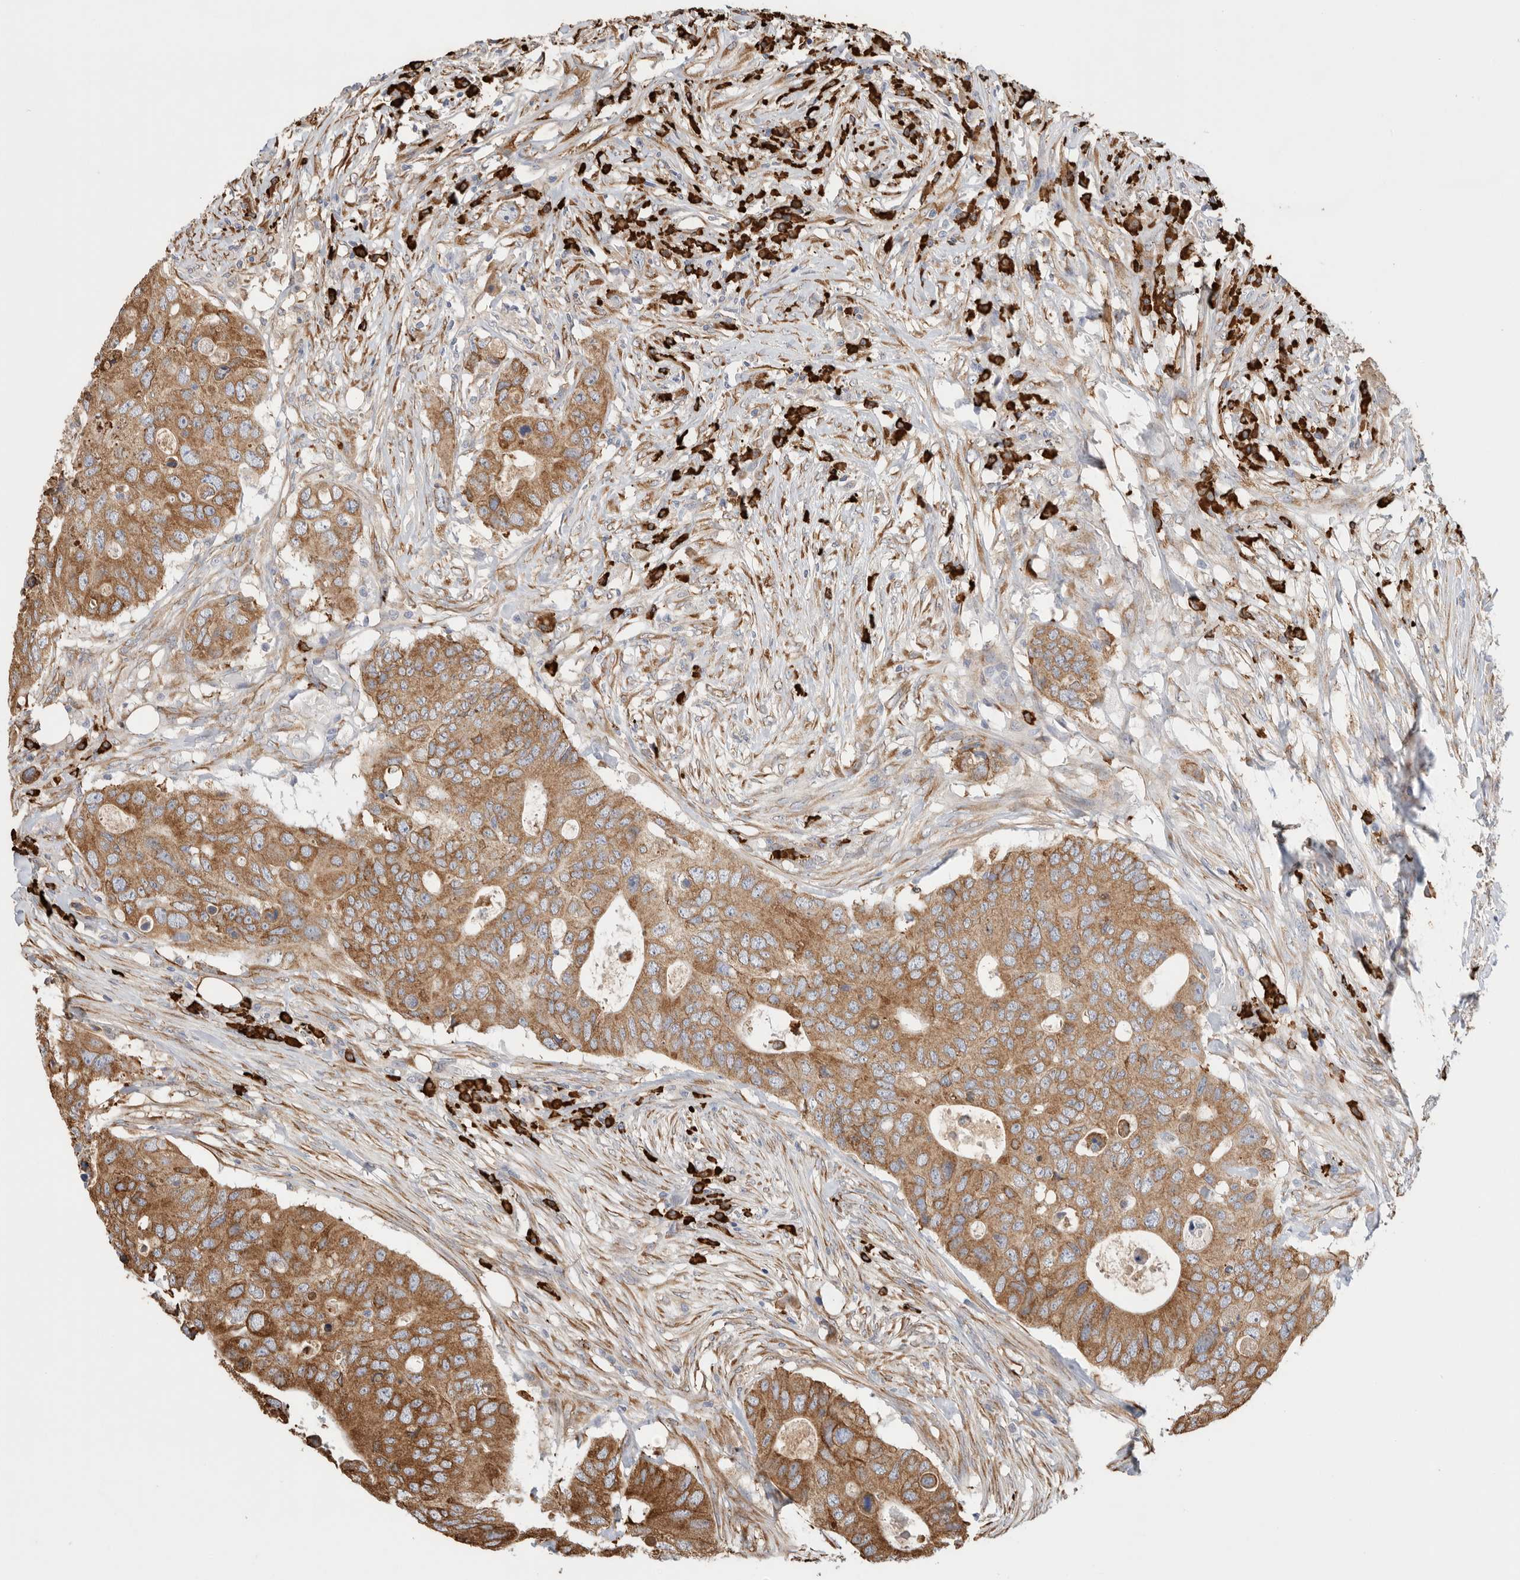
{"staining": {"intensity": "moderate", "quantity": ">75%", "location": "cytoplasmic/membranous"}, "tissue": "colorectal cancer", "cell_type": "Tumor cells", "image_type": "cancer", "snomed": [{"axis": "morphology", "description": "Adenocarcinoma, NOS"}, {"axis": "topography", "description": "Colon"}], "caption": "Adenocarcinoma (colorectal) was stained to show a protein in brown. There is medium levels of moderate cytoplasmic/membranous expression in about >75% of tumor cells. (brown staining indicates protein expression, while blue staining denotes nuclei).", "gene": "BLOC1S5", "patient": {"sex": "male", "age": 71}}